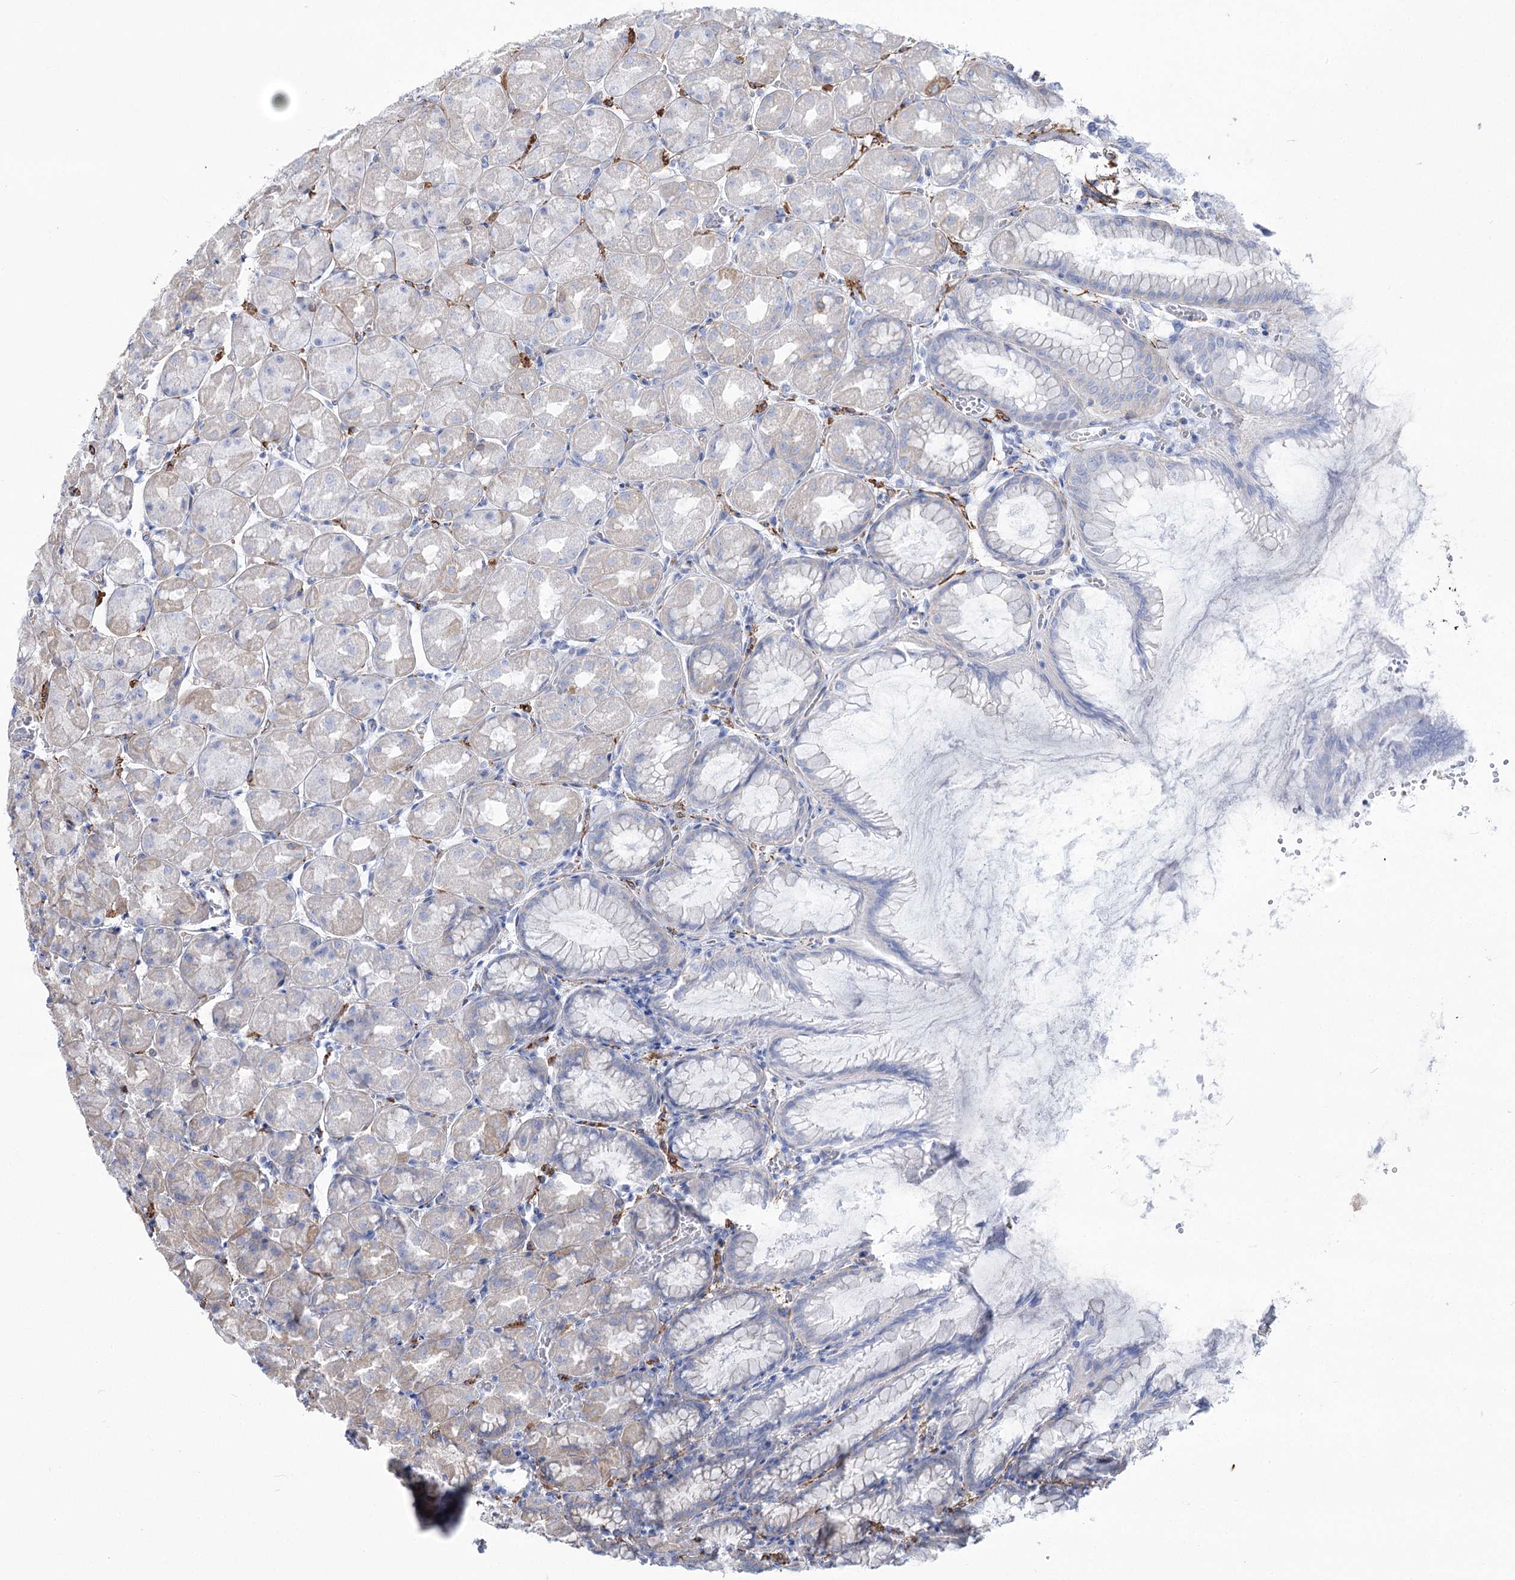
{"staining": {"intensity": "negative", "quantity": "none", "location": "none"}, "tissue": "stomach", "cell_type": "Glandular cells", "image_type": "normal", "snomed": [{"axis": "morphology", "description": "Normal tissue, NOS"}, {"axis": "topography", "description": "Stomach, upper"}], "caption": "A high-resolution micrograph shows immunohistochemistry staining of normal stomach, which displays no significant positivity in glandular cells.", "gene": "PLEKHA5", "patient": {"sex": "female", "age": 56}}